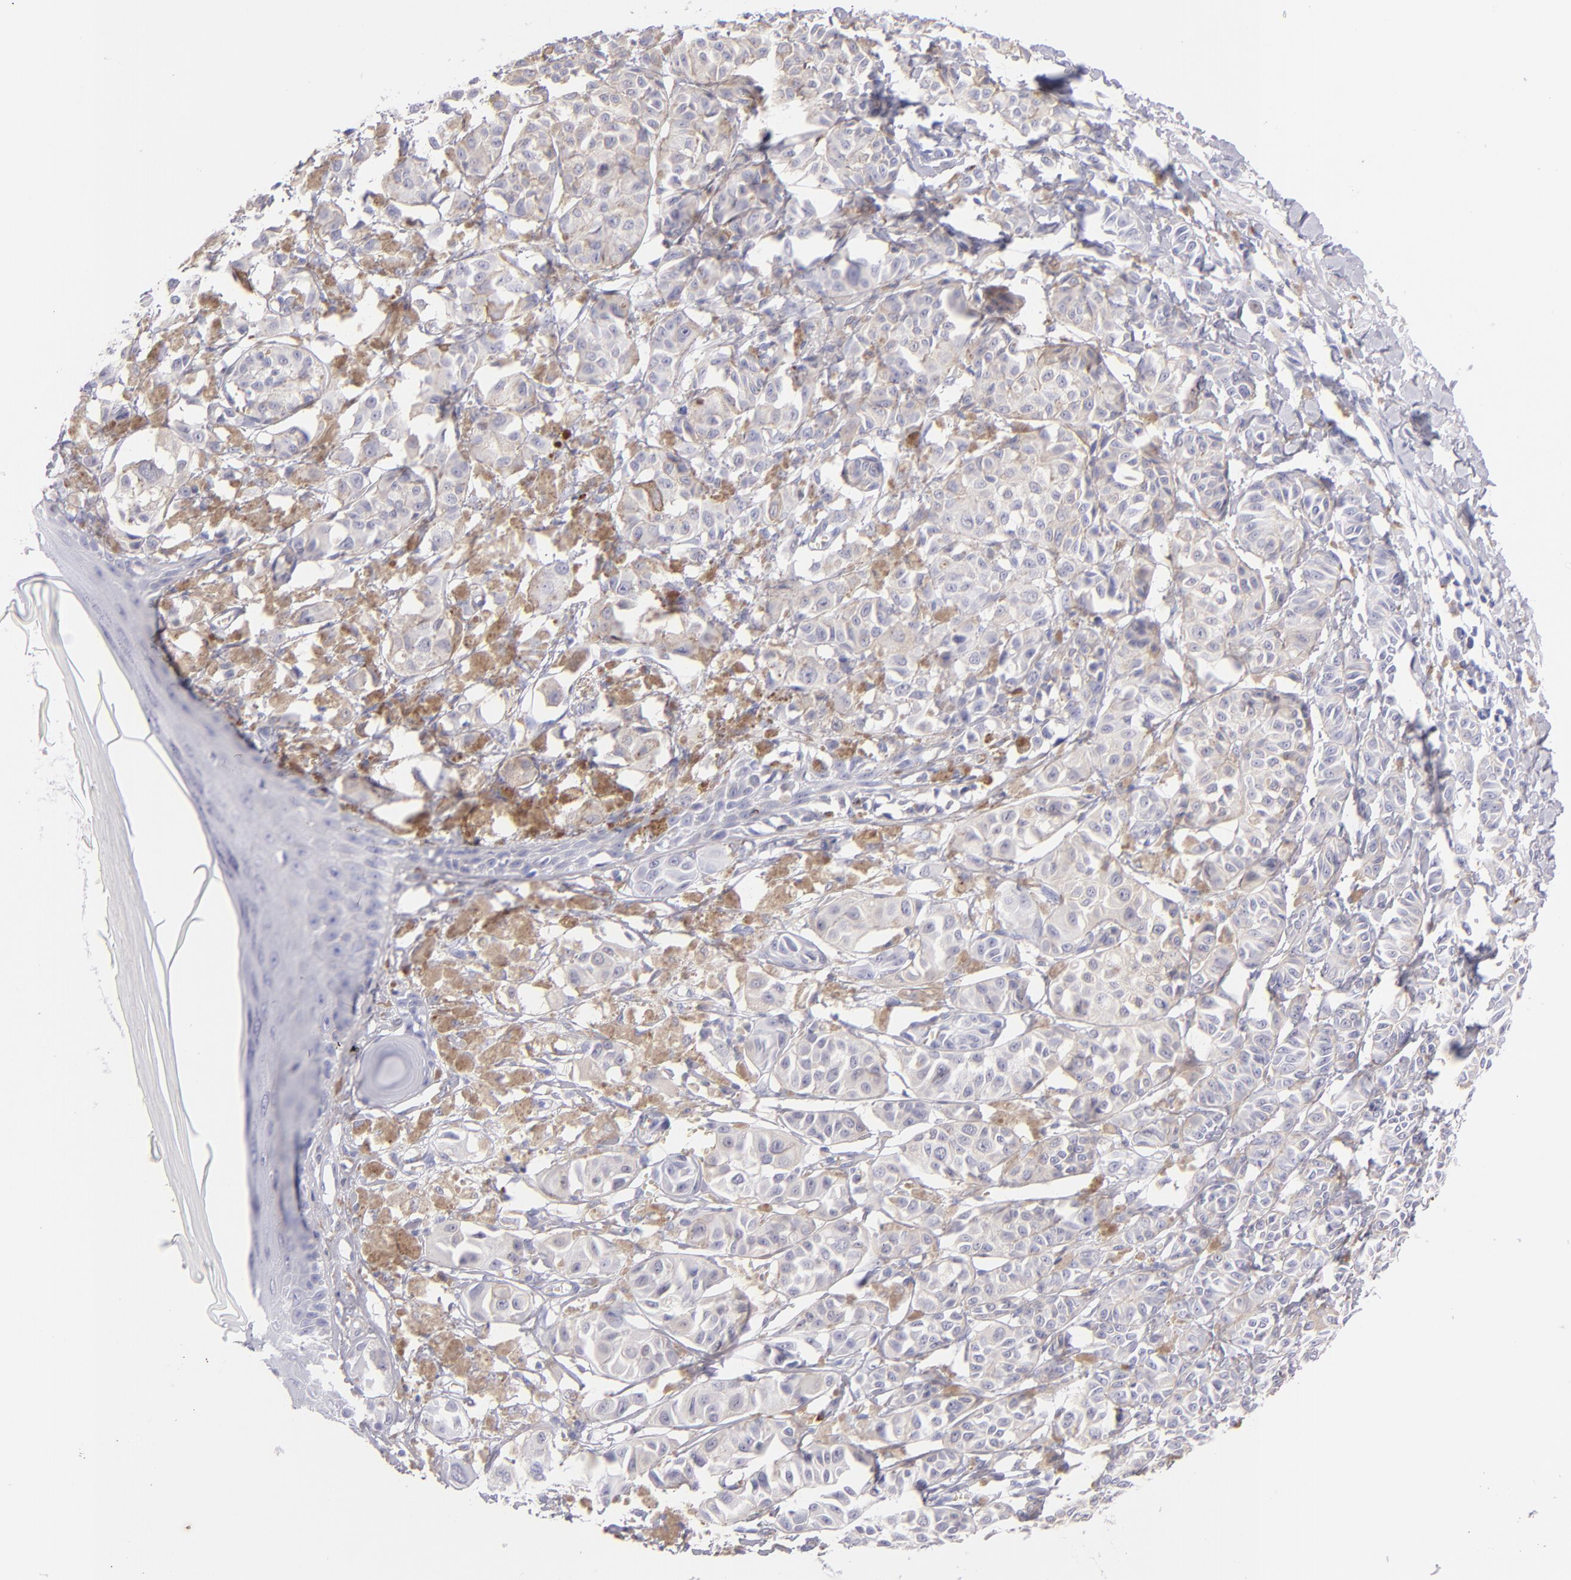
{"staining": {"intensity": "negative", "quantity": "none", "location": "none"}, "tissue": "melanoma", "cell_type": "Tumor cells", "image_type": "cancer", "snomed": [{"axis": "morphology", "description": "Malignant melanoma, NOS"}, {"axis": "topography", "description": "Skin"}], "caption": "The histopathology image reveals no significant staining in tumor cells of melanoma.", "gene": "PRF1", "patient": {"sex": "male", "age": 76}}